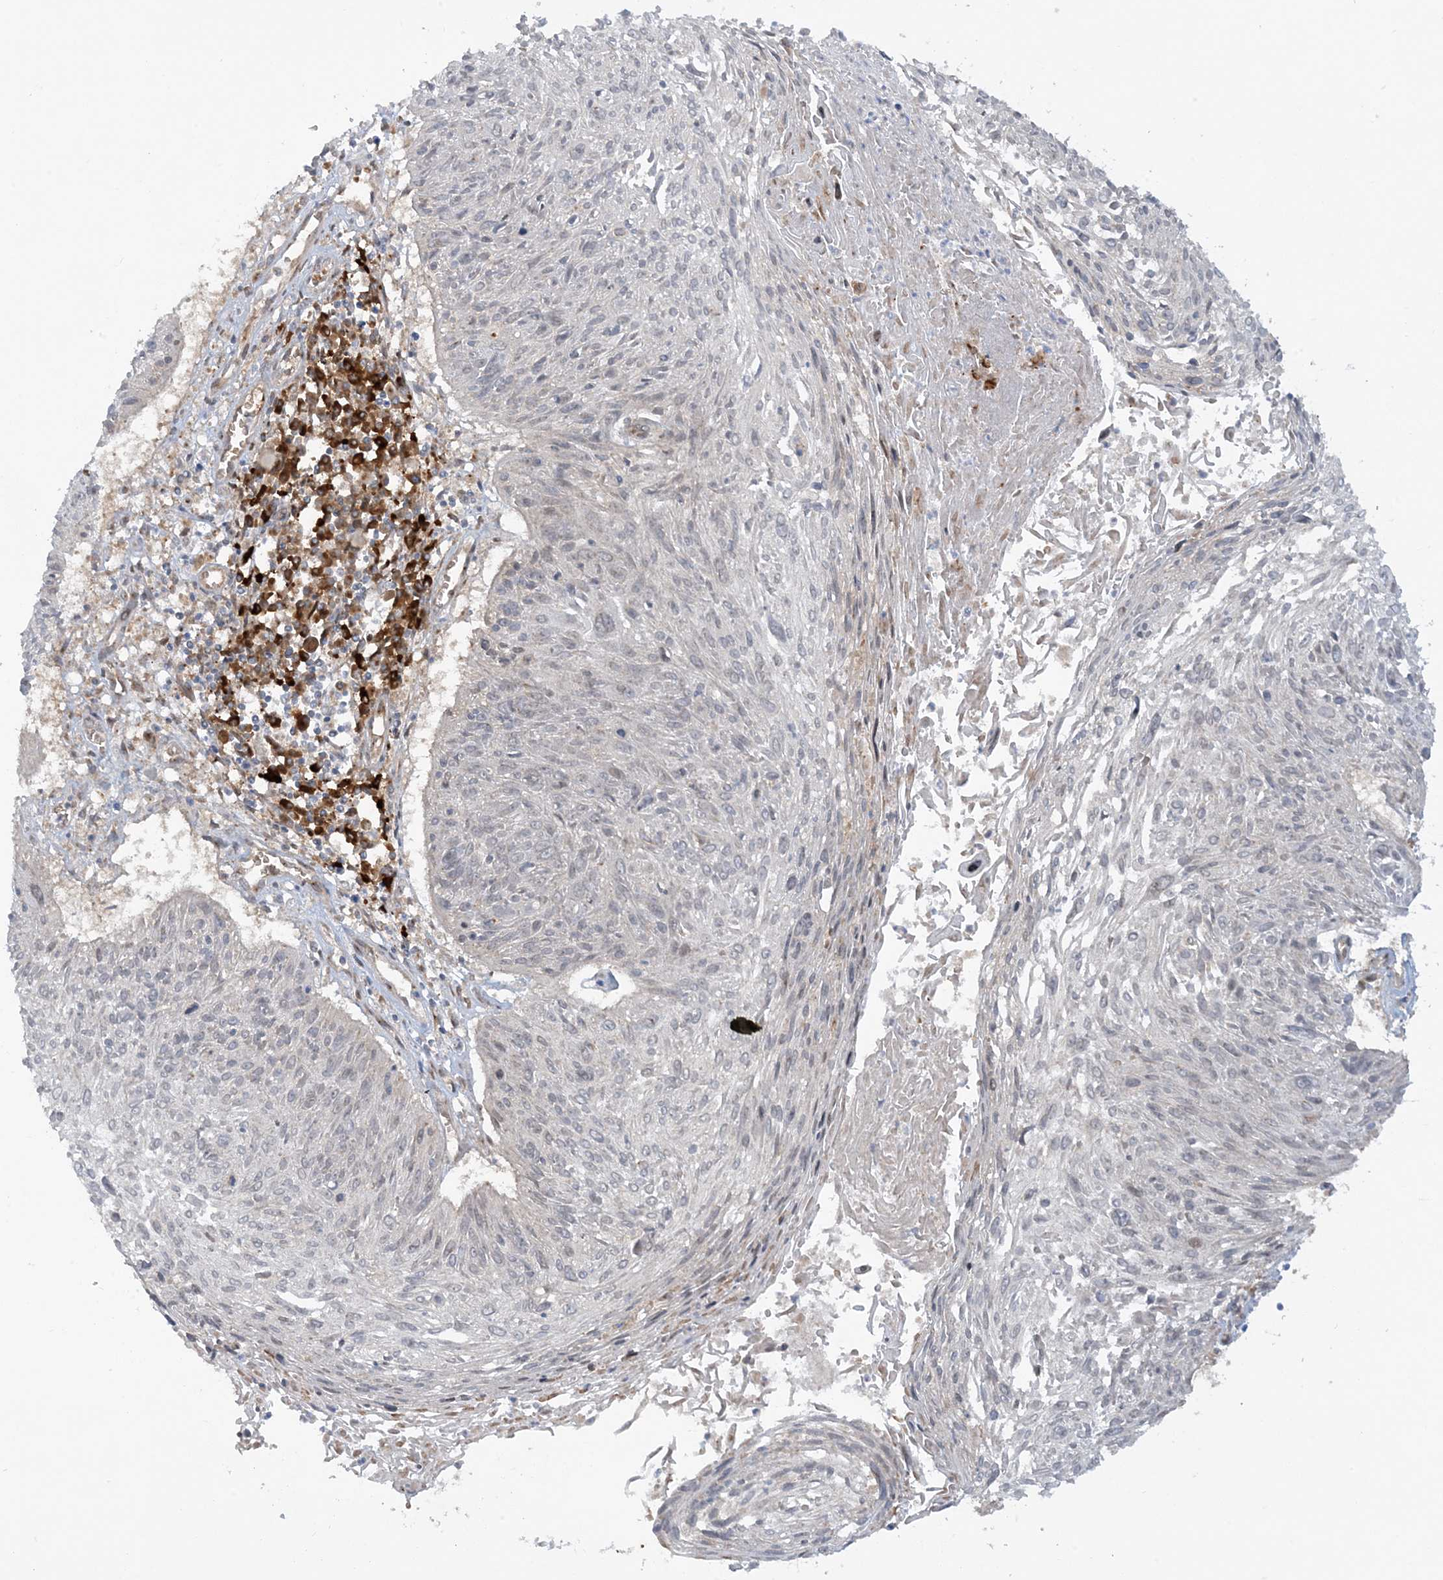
{"staining": {"intensity": "negative", "quantity": "none", "location": "none"}, "tissue": "cervical cancer", "cell_type": "Tumor cells", "image_type": "cancer", "snomed": [{"axis": "morphology", "description": "Squamous cell carcinoma, NOS"}, {"axis": "topography", "description": "Cervix"}], "caption": "This is an IHC micrograph of human cervical cancer. There is no expression in tumor cells.", "gene": "RPP40", "patient": {"sex": "female", "age": 51}}